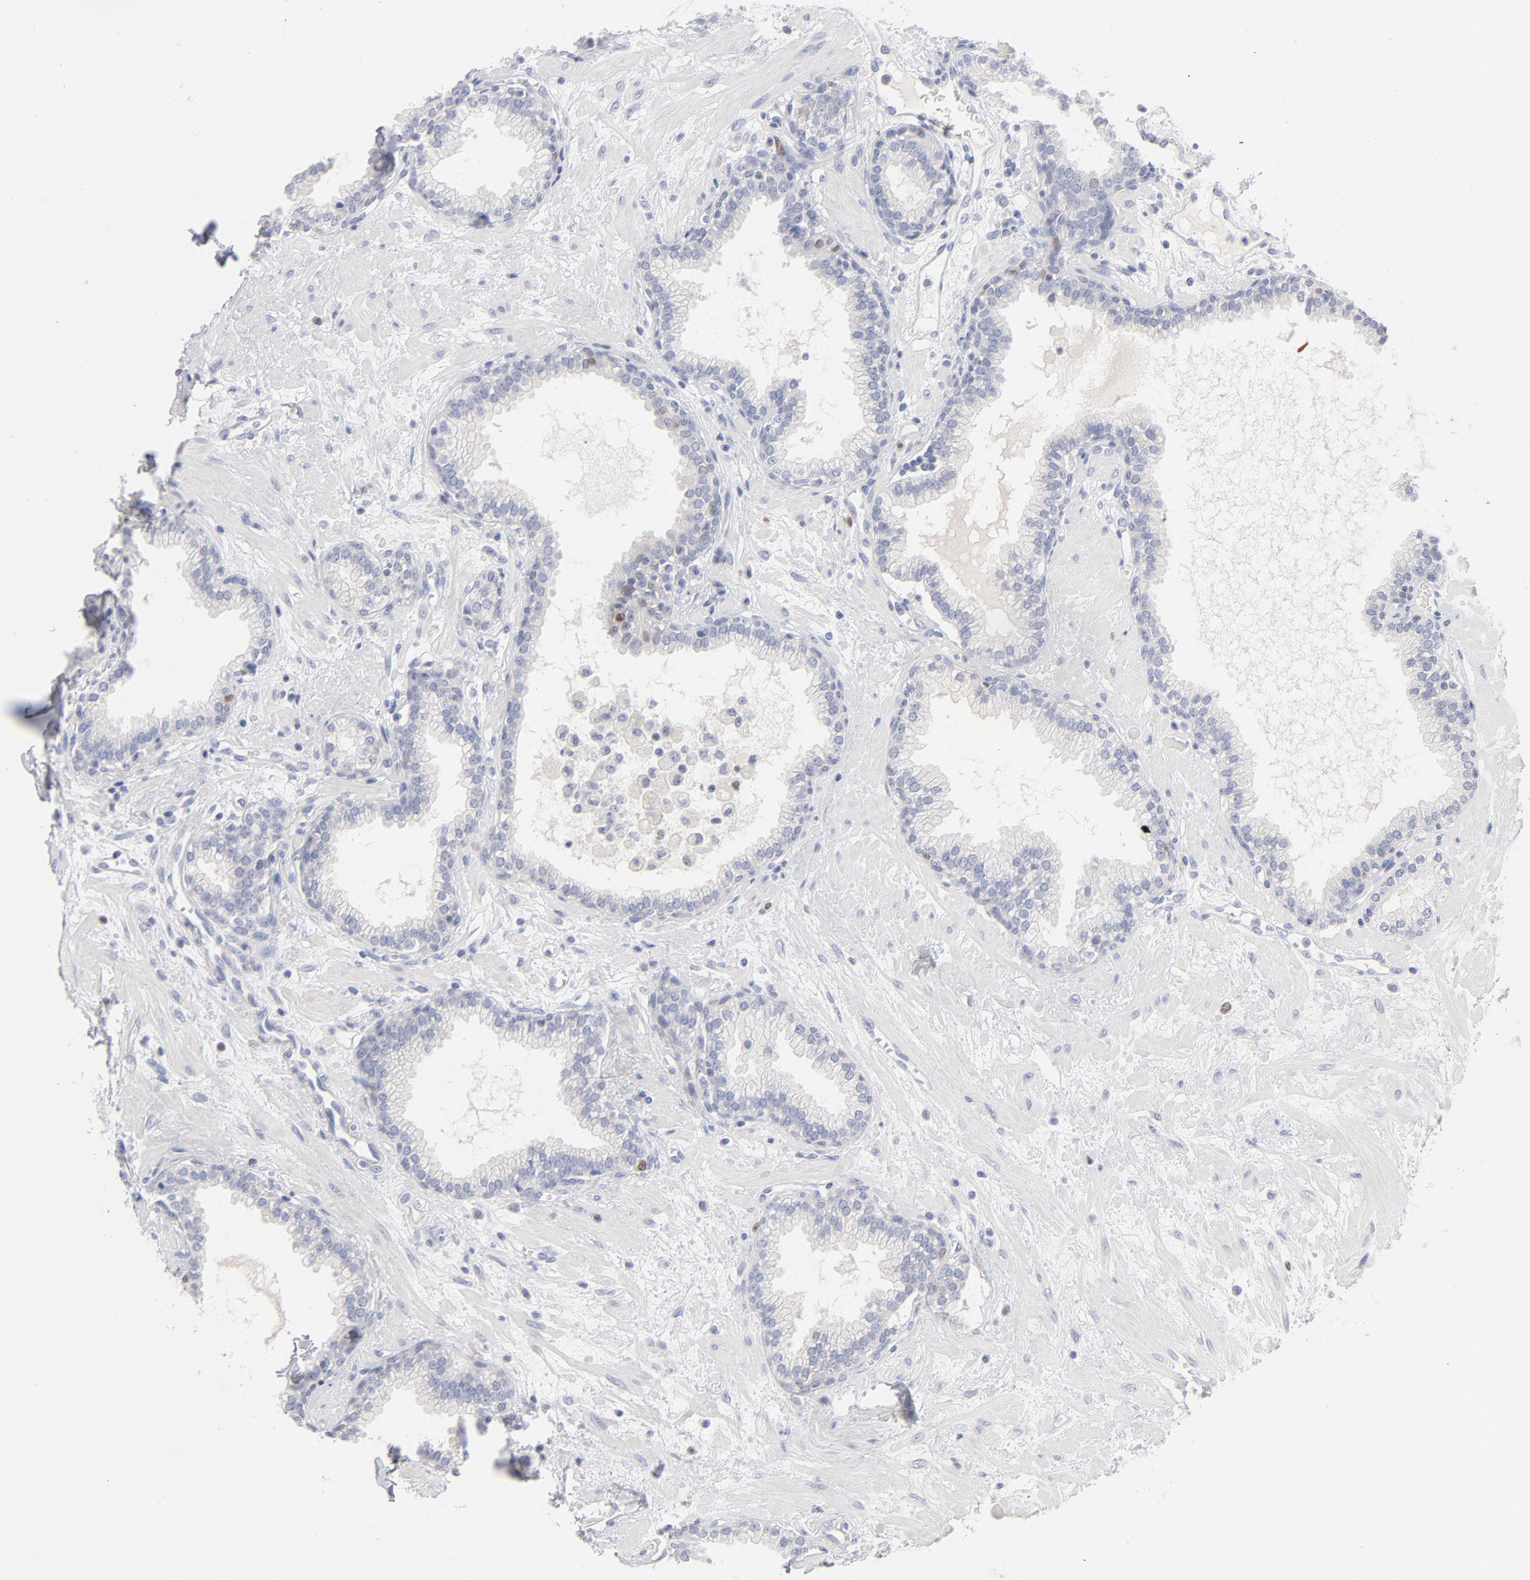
{"staining": {"intensity": "negative", "quantity": "none", "location": "none"}, "tissue": "prostate", "cell_type": "Glandular cells", "image_type": "normal", "snomed": [{"axis": "morphology", "description": "Normal tissue, NOS"}, {"axis": "topography", "description": "Prostate"}], "caption": "Glandular cells show no significant staining in benign prostate. (DAB IHC with hematoxylin counter stain).", "gene": "MCM7", "patient": {"sex": "male", "age": 64}}